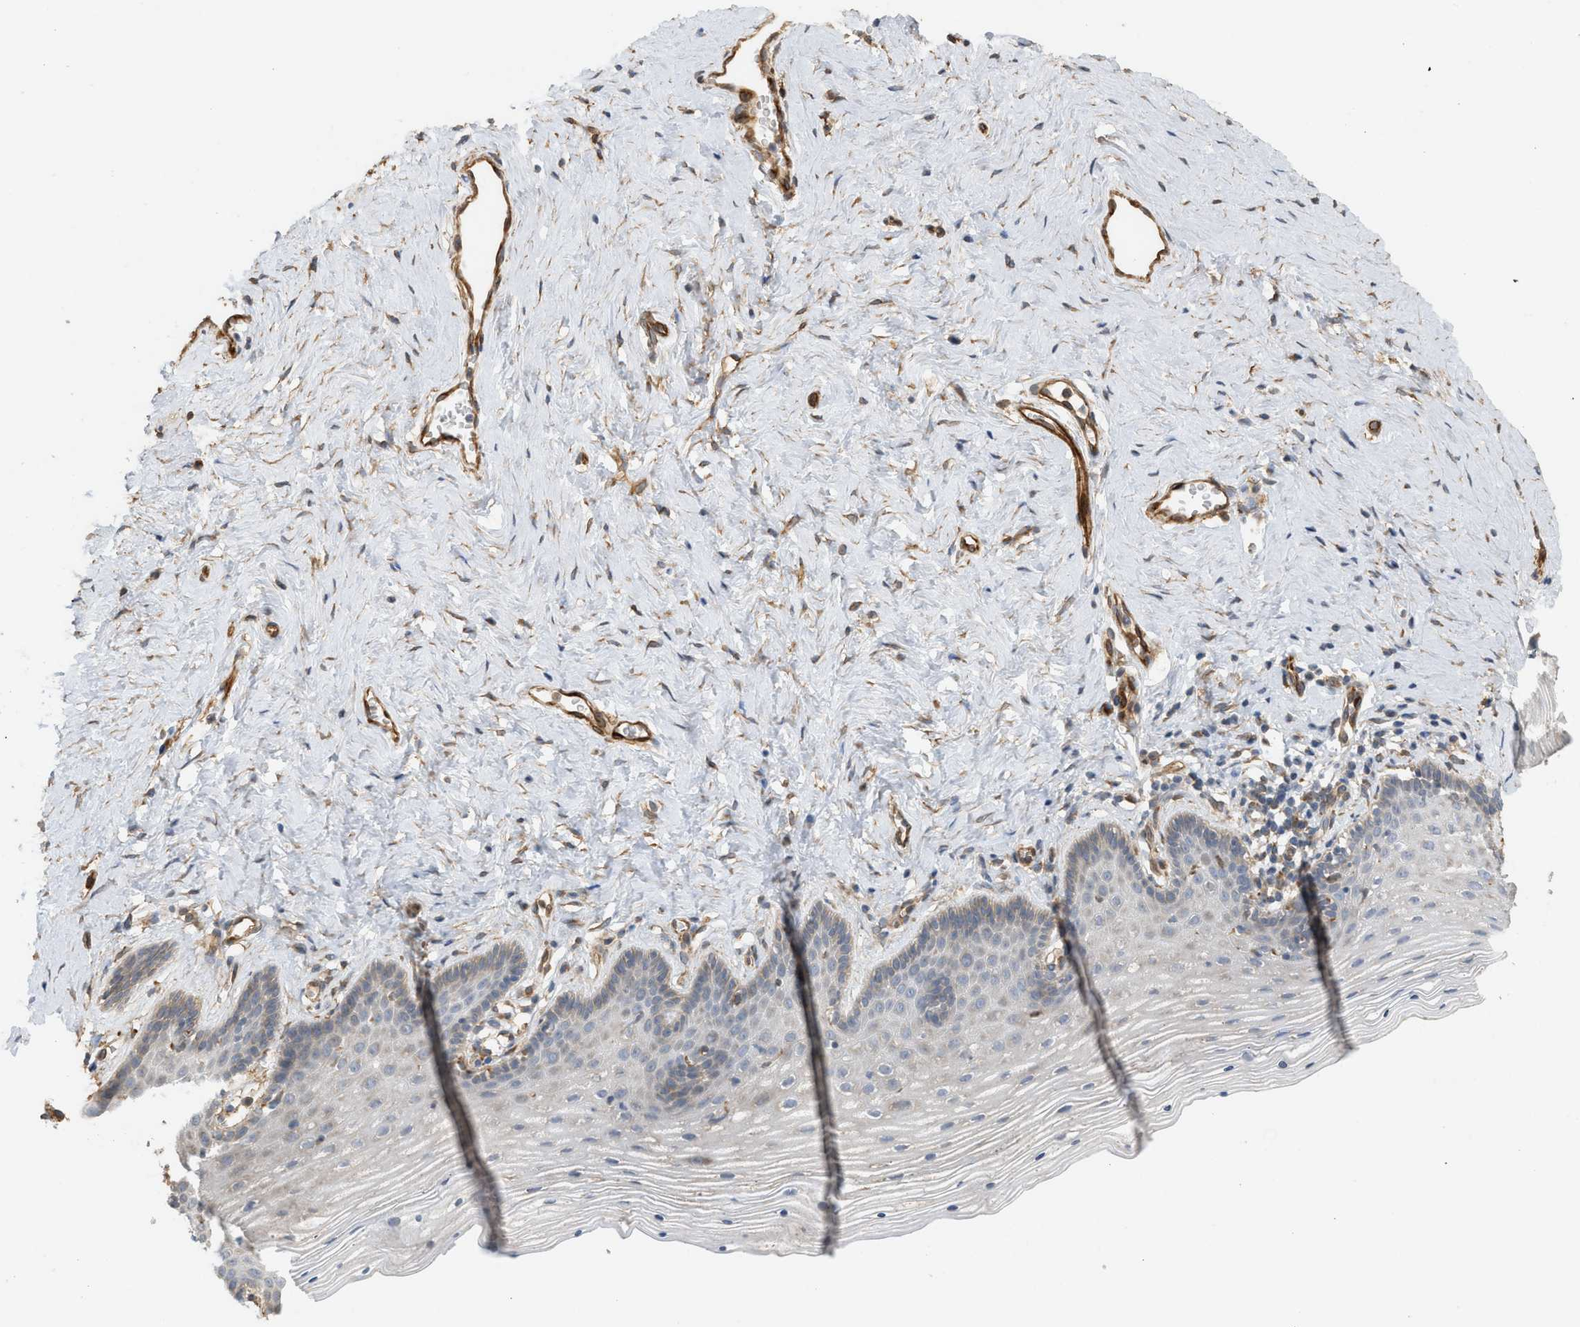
{"staining": {"intensity": "weak", "quantity": "<25%", "location": "cytoplasmic/membranous"}, "tissue": "vagina", "cell_type": "Squamous epithelial cells", "image_type": "normal", "snomed": [{"axis": "morphology", "description": "Normal tissue, NOS"}, {"axis": "topography", "description": "Vagina"}], "caption": "This is a photomicrograph of immunohistochemistry (IHC) staining of normal vagina, which shows no expression in squamous epithelial cells.", "gene": "SVOP", "patient": {"sex": "female", "age": 32}}